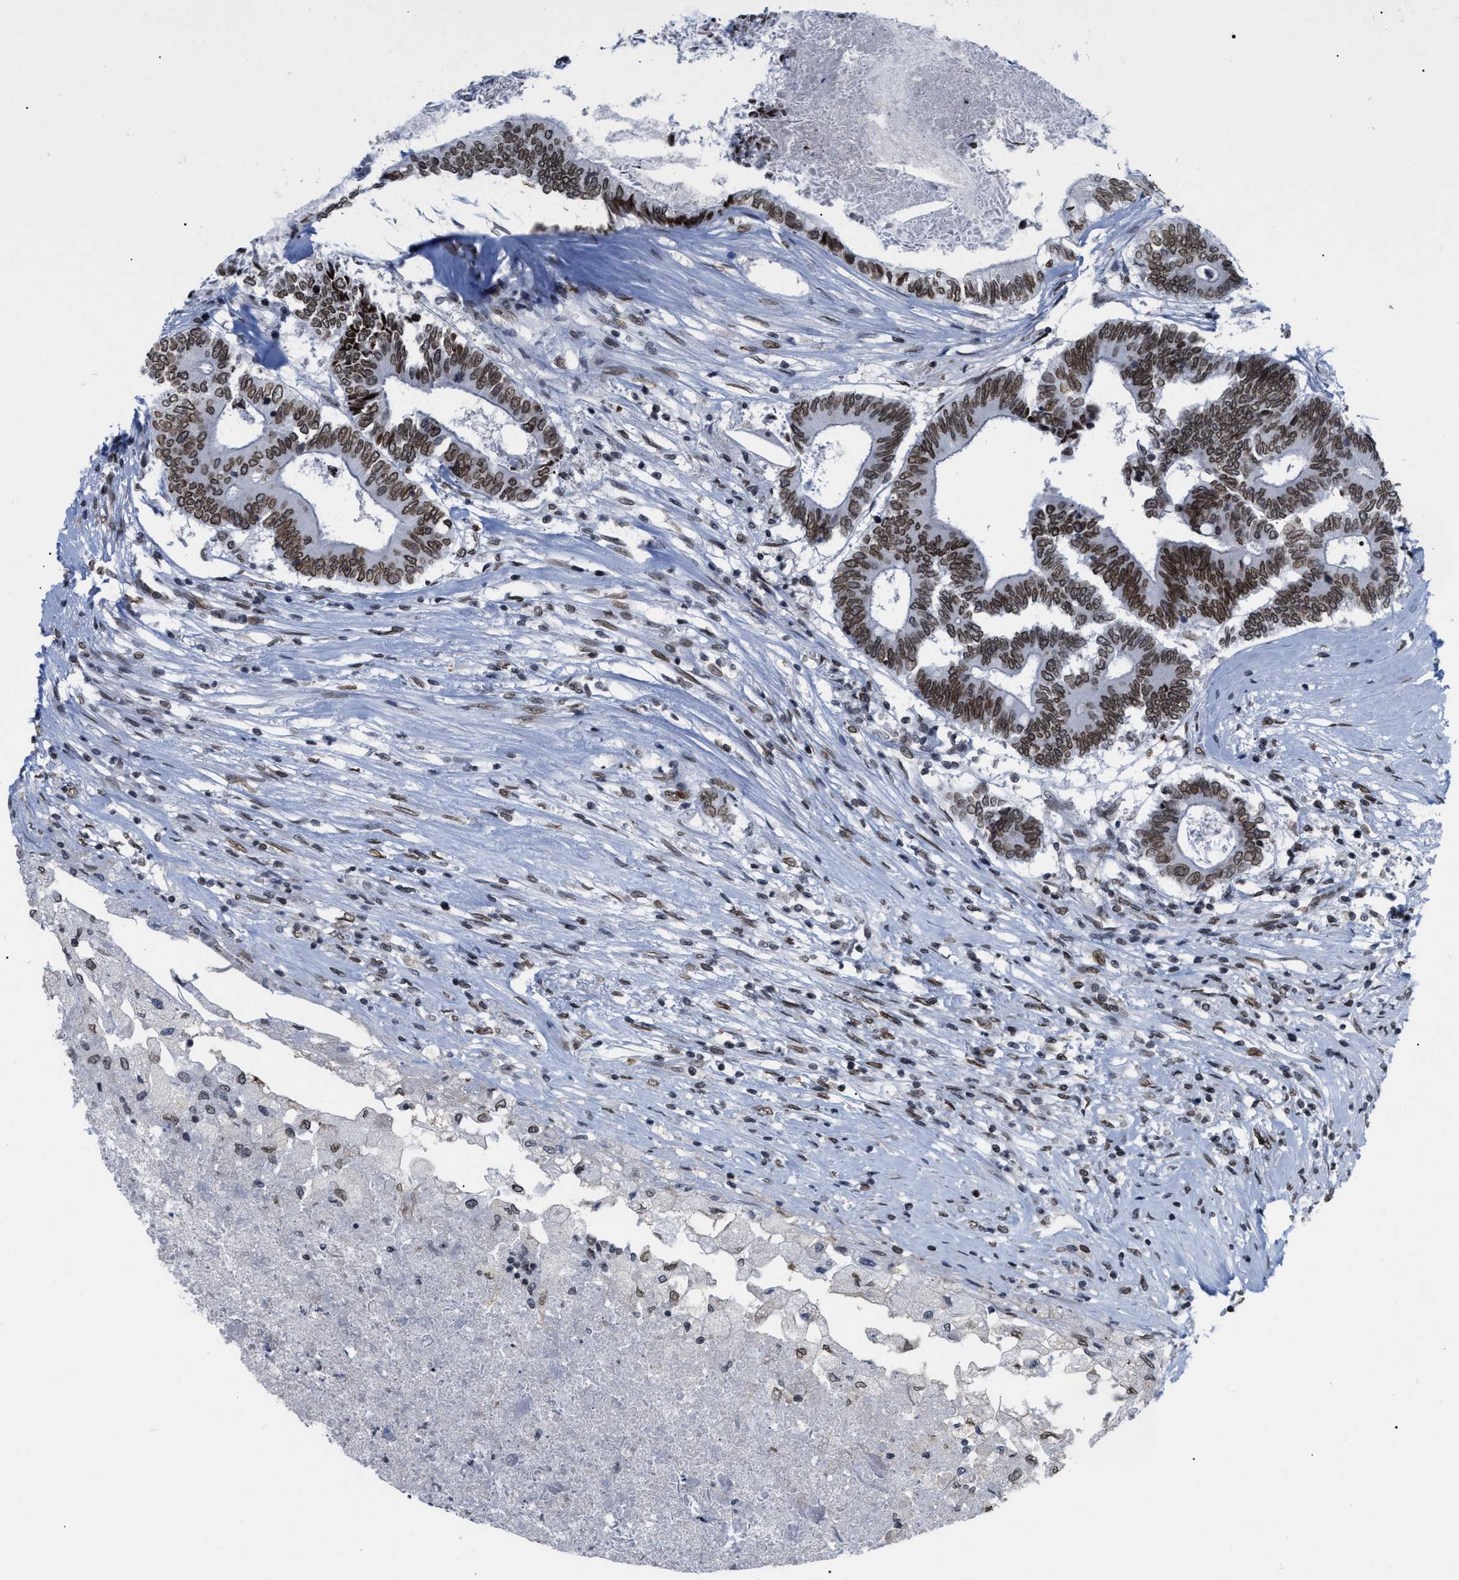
{"staining": {"intensity": "moderate", "quantity": ">75%", "location": "nuclear"}, "tissue": "colorectal cancer", "cell_type": "Tumor cells", "image_type": "cancer", "snomed": [{"axis": "morphology", "description": "Adenocarcinoma, NOS"}, {"axis": "topography", "description": "Rectum"}], "caption": "Colorectal adenocarcinoma tissue reveals moderate nuclear expression in approximately >75% of tumor cells", "gene": "TPR", "patient": {"sex": "male", "age": 63}}